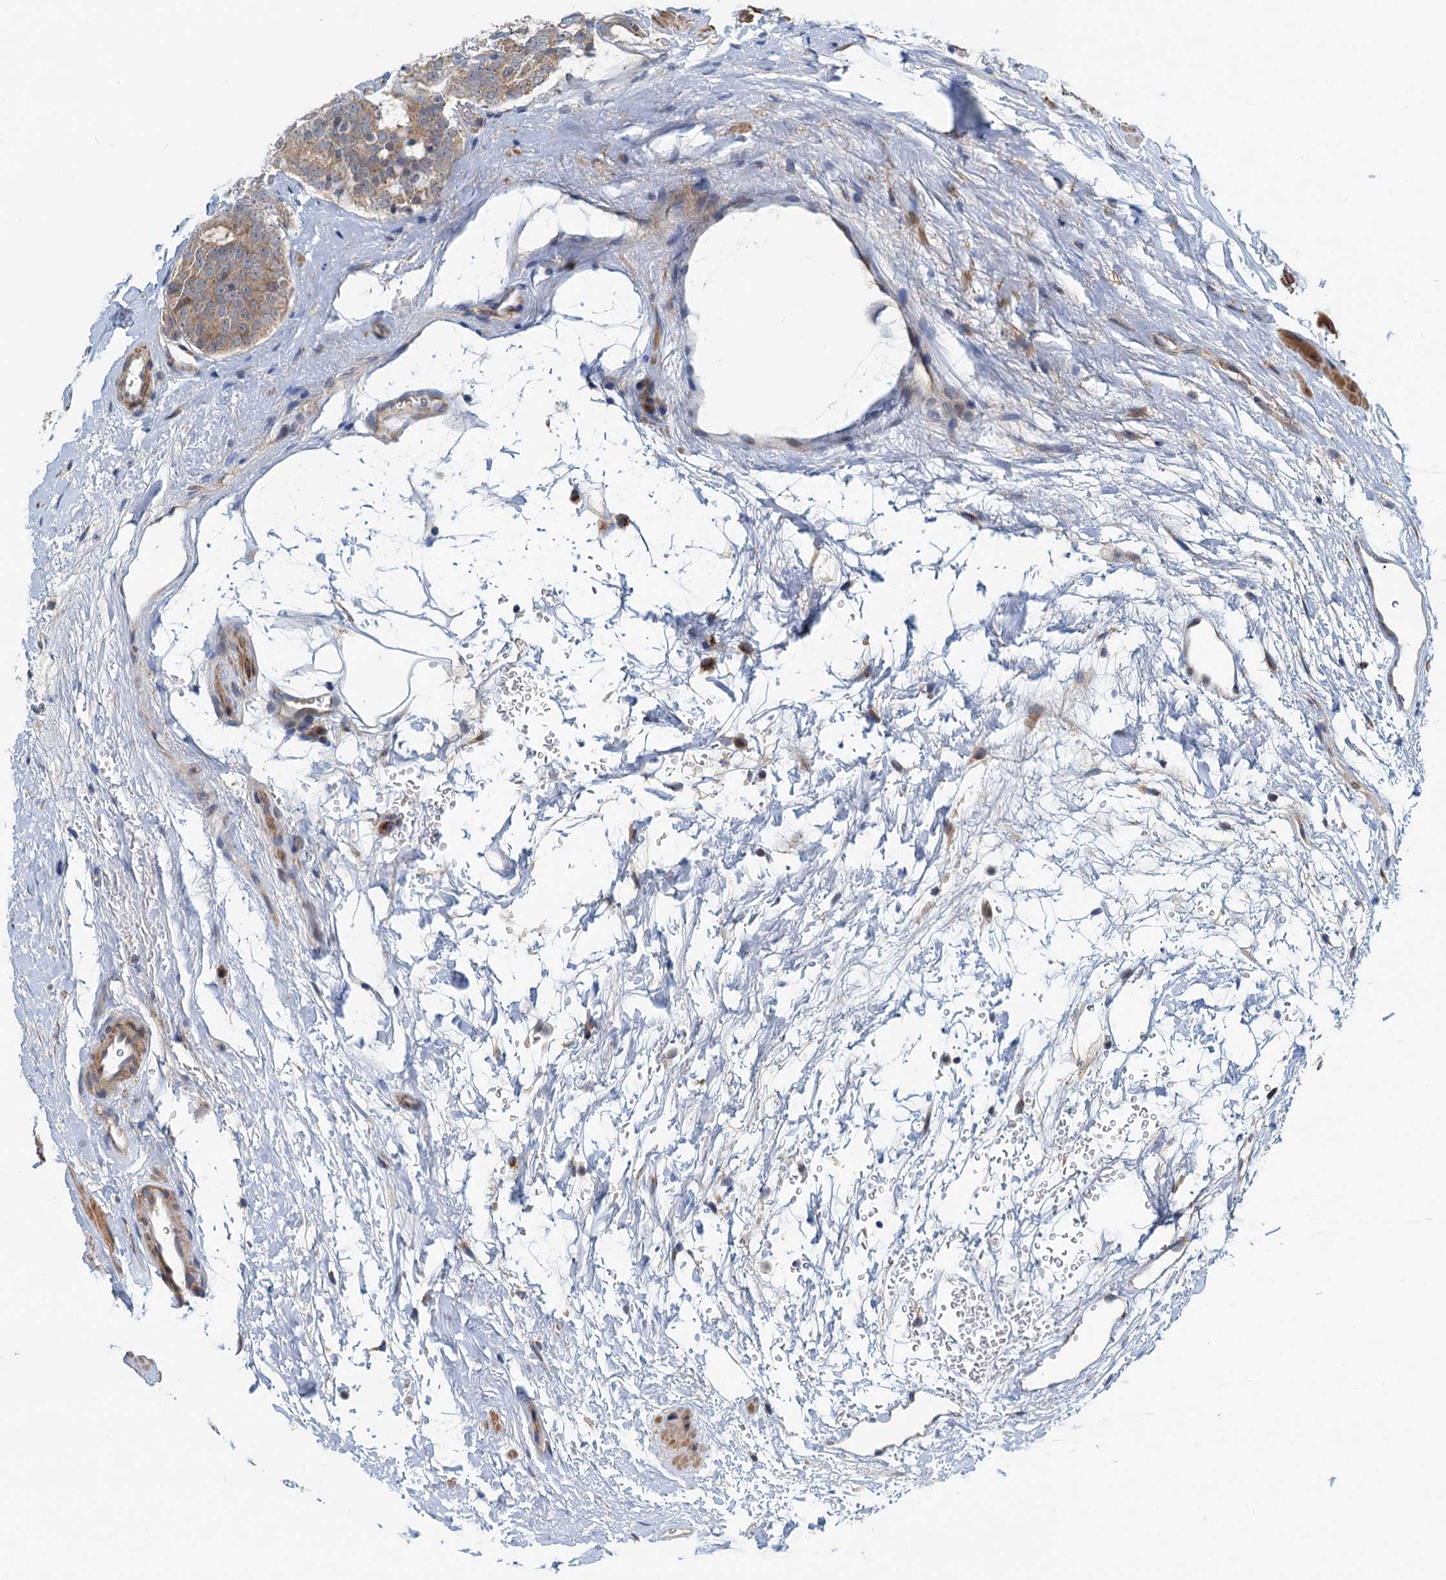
{"staining": {"intensity": "moderate", "quantity": "25%-75%", "location": "cytoplasmic/membranous"}, "tissue": "prostate cancer", "cell_type": "Tumor cells", "image_type": "cancer", "snomed": [{"axis": "morphology", "description": "Adenocarcinoma, High grade"}, {"axis": "topography", "description": "Prostate"}], "caption": "IHC (DAB) staining of human prostate cancer demonstrates moderate cytoplasmic/membranous protein staining in about 25%-75% of tumor cells.", "gene": "DYNC2I2", "patient": {"sex": "male", "age": 56}}